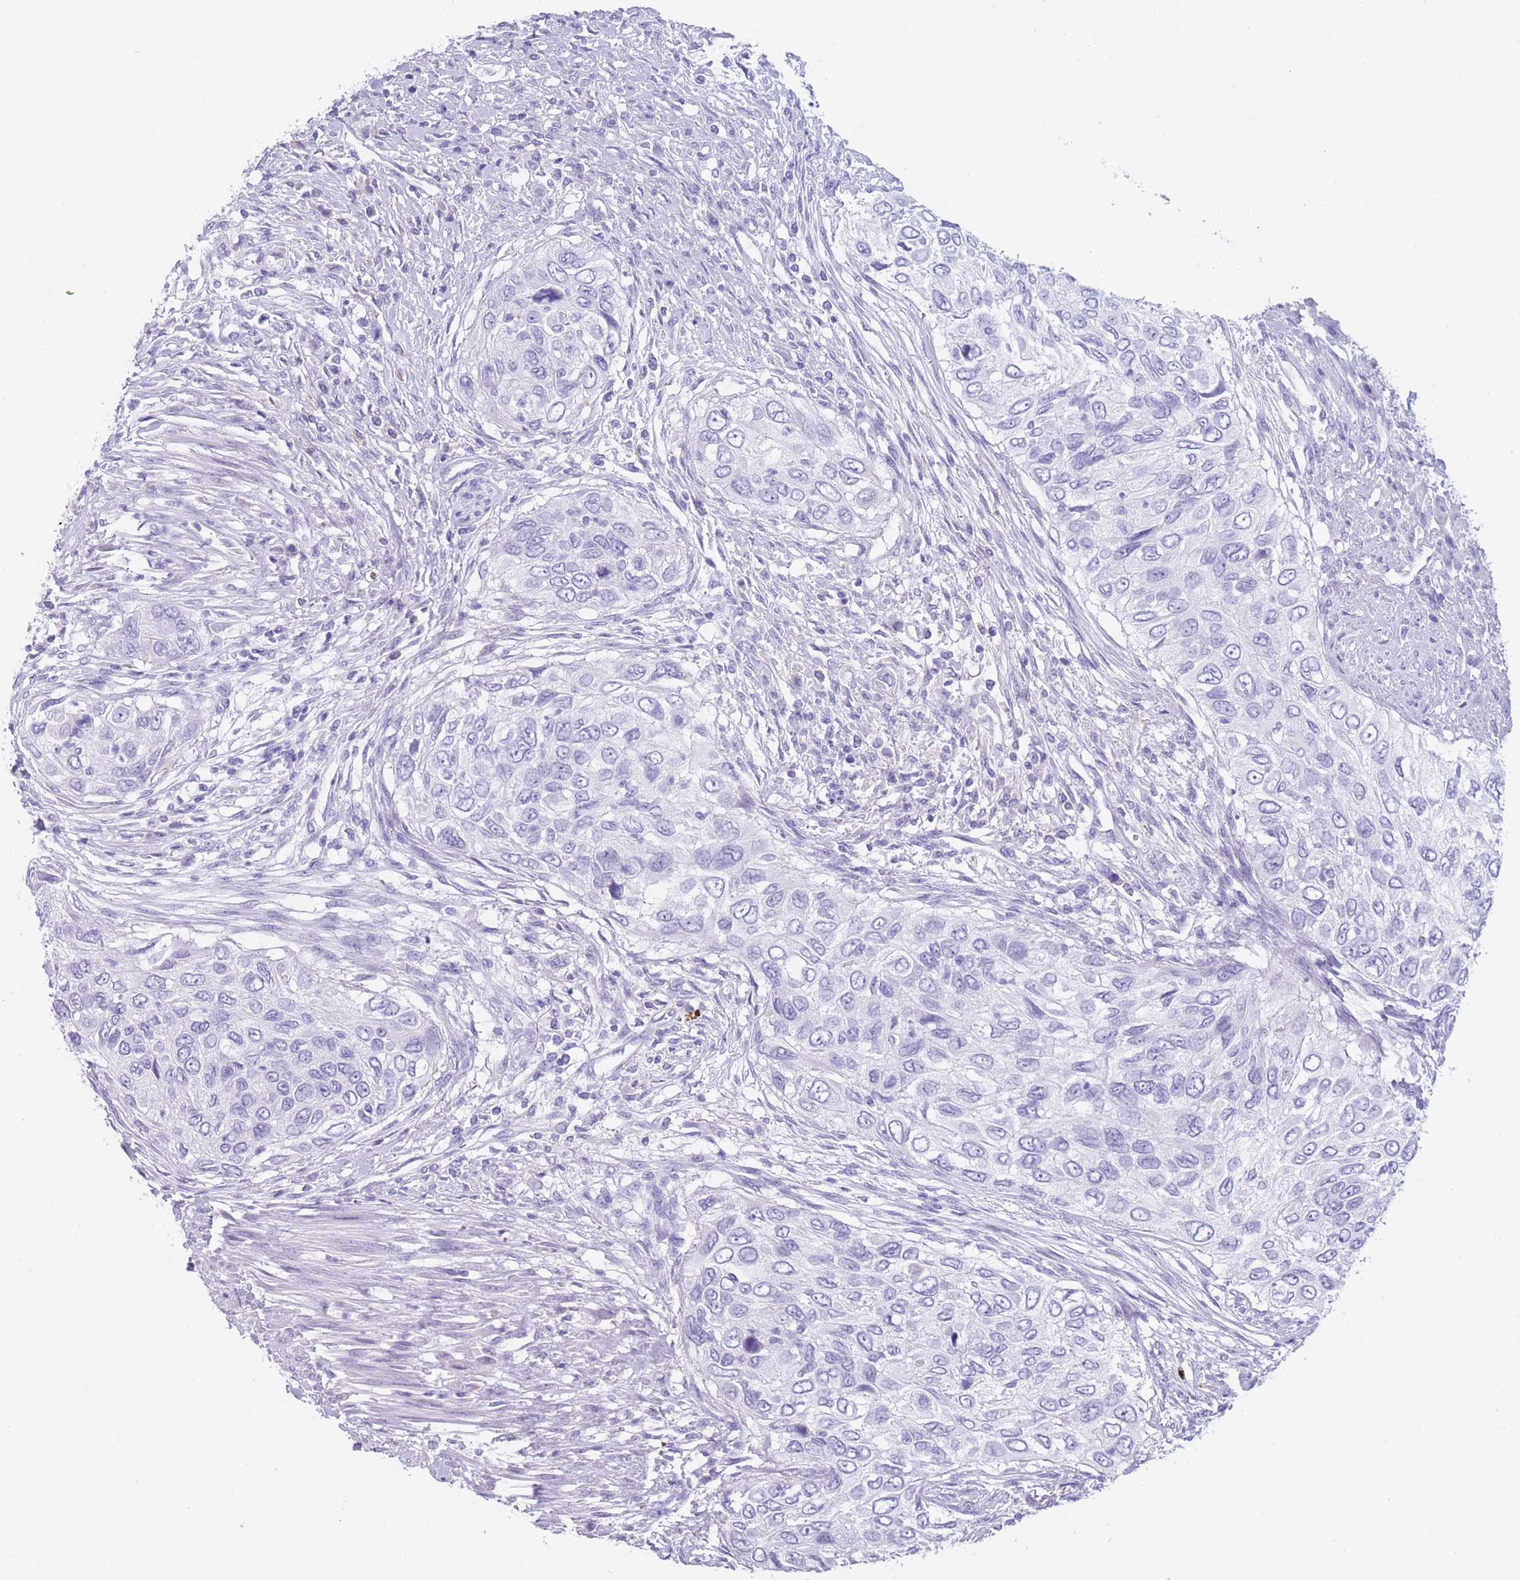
{"staining": {"intensity": "negative", "quantity": "none", "location": "none"}, "tissue": "urothelial cancer", "cell_type": "Tumor cells", "image_type": "cancer", "snomed": [{"axis": "morphology", "description": "Urothelial carcinoma, High grade"}, {"axis": "topography", "description": "Urinary bladder"}], "caption": "High magnification brightfield microscopy of high-grade urothelial carcinoma stained with DAB (3,3'-diaminobenzidine) (brown) and counterstained with hematoxylin (blue): tumor cells show no significant staining. The staining was performed using DAB (3,3'-diaminobenzidine) to visualize the protein expression in brown, while the nuclei were stained in blue with hematoxylin (Magnification: 20x).", "gene": "TNFSF11", "patient": {"sex": "female", "age": 60}}